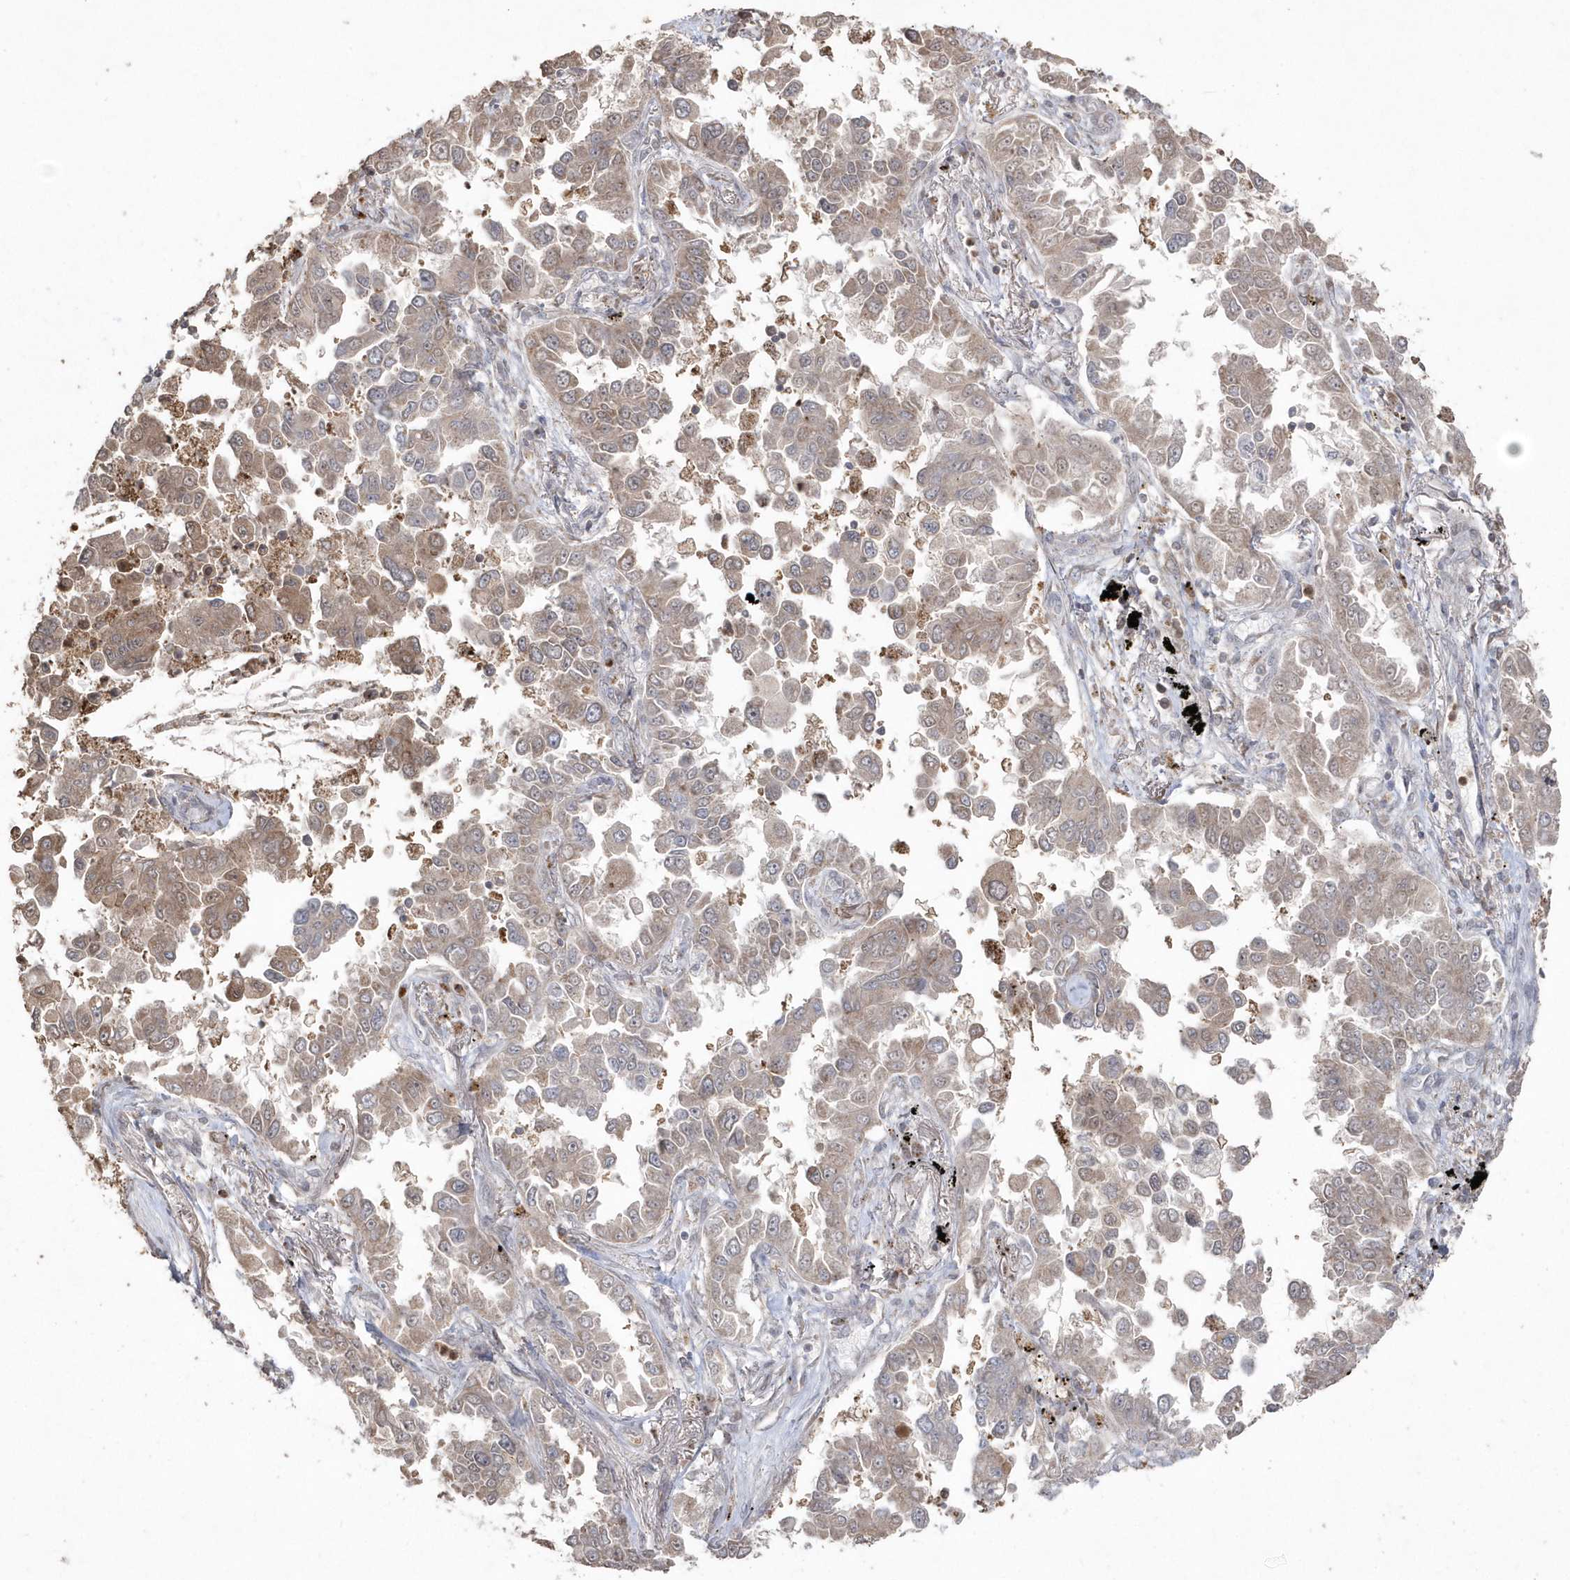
{"staining": {"intensity": "moderate", "quantity": ">75%", "location": "cytoplasmic/membranous"}, "tissue": "lung cancer", "cell_type": "Tumor cells", "image_type": "cancer", "snomed": [{"axis": "morphology", "description": "Adenocarcinoma, NOS"}, {"axis": "topography", "description": "Lung"}], "caption": "Immunohistochemical staining of human lung cancer (adenocarcinoma) displays medium levels of moderate cytoplasmic/membranous protein staining in approximately >75% of tumor cells.", "gene": "GEMIN6", "patient": {"sex": "female", "age": 67}}